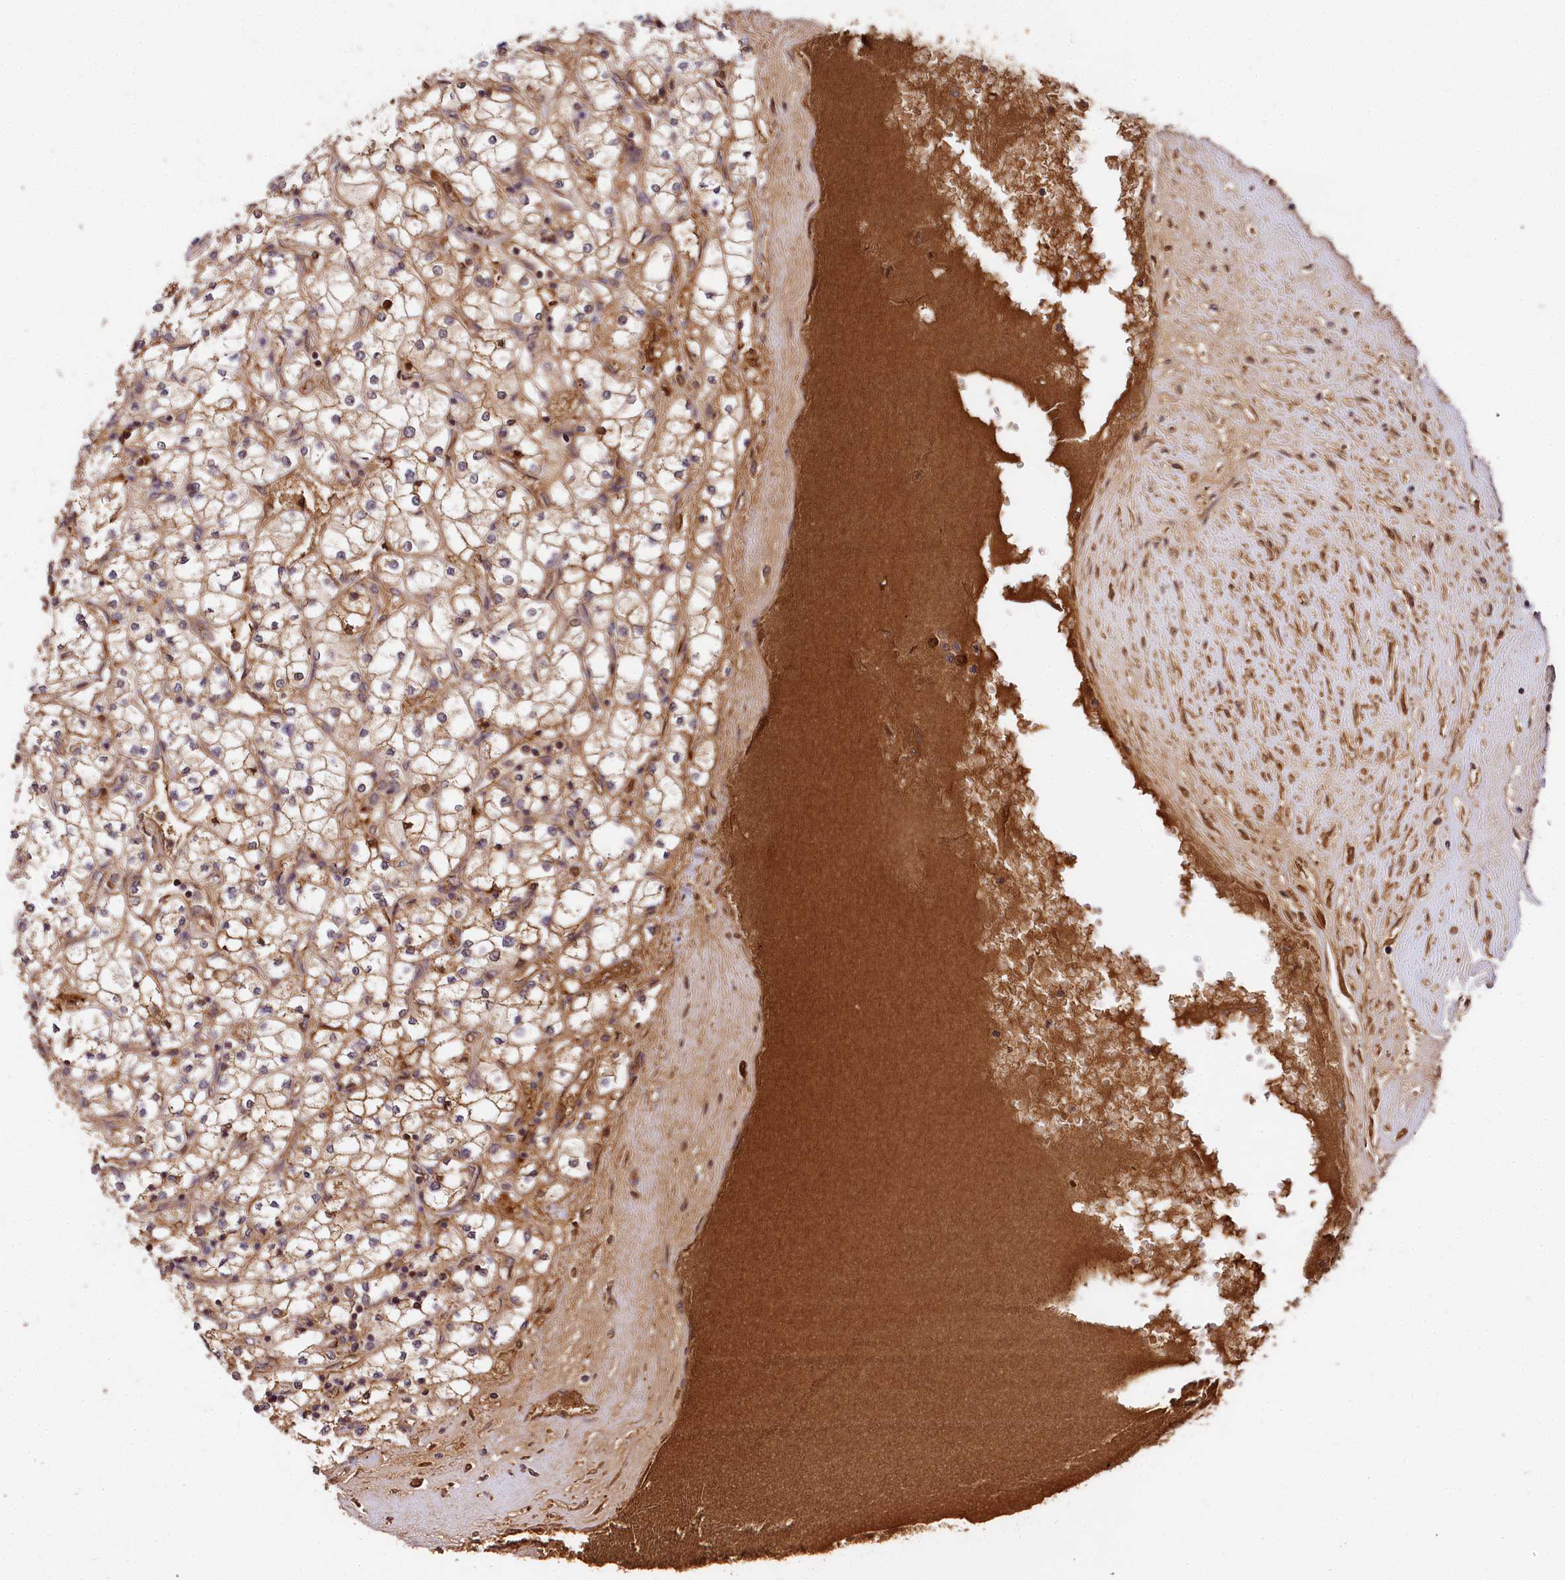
{"staining": {"intensity": "moderate", "quantity": ">75%", "location": "cytoplasmic/membranous"}, "tissue": "renal cancer", "cell_type": "Tumor cells", "image_type": "cancer", "snomed": [{"axis": "morphology", "description": "Adenocarcinoma, NOS"}, {"axis": "topography", "description": "Kidney"}], "caption": "Renal adenocarcinoma stained for a protein shows moderate cytoplasmic/membranous positivity in tumor cells. The protein is stained brown, and the nuclei are stained in blue (DAB (3,3'-diaminobenzidine) IHC with brightfield microscopy, high magnification).", "gene": "MCF2L2", "patient": {"sex": "male", "age": 80}}